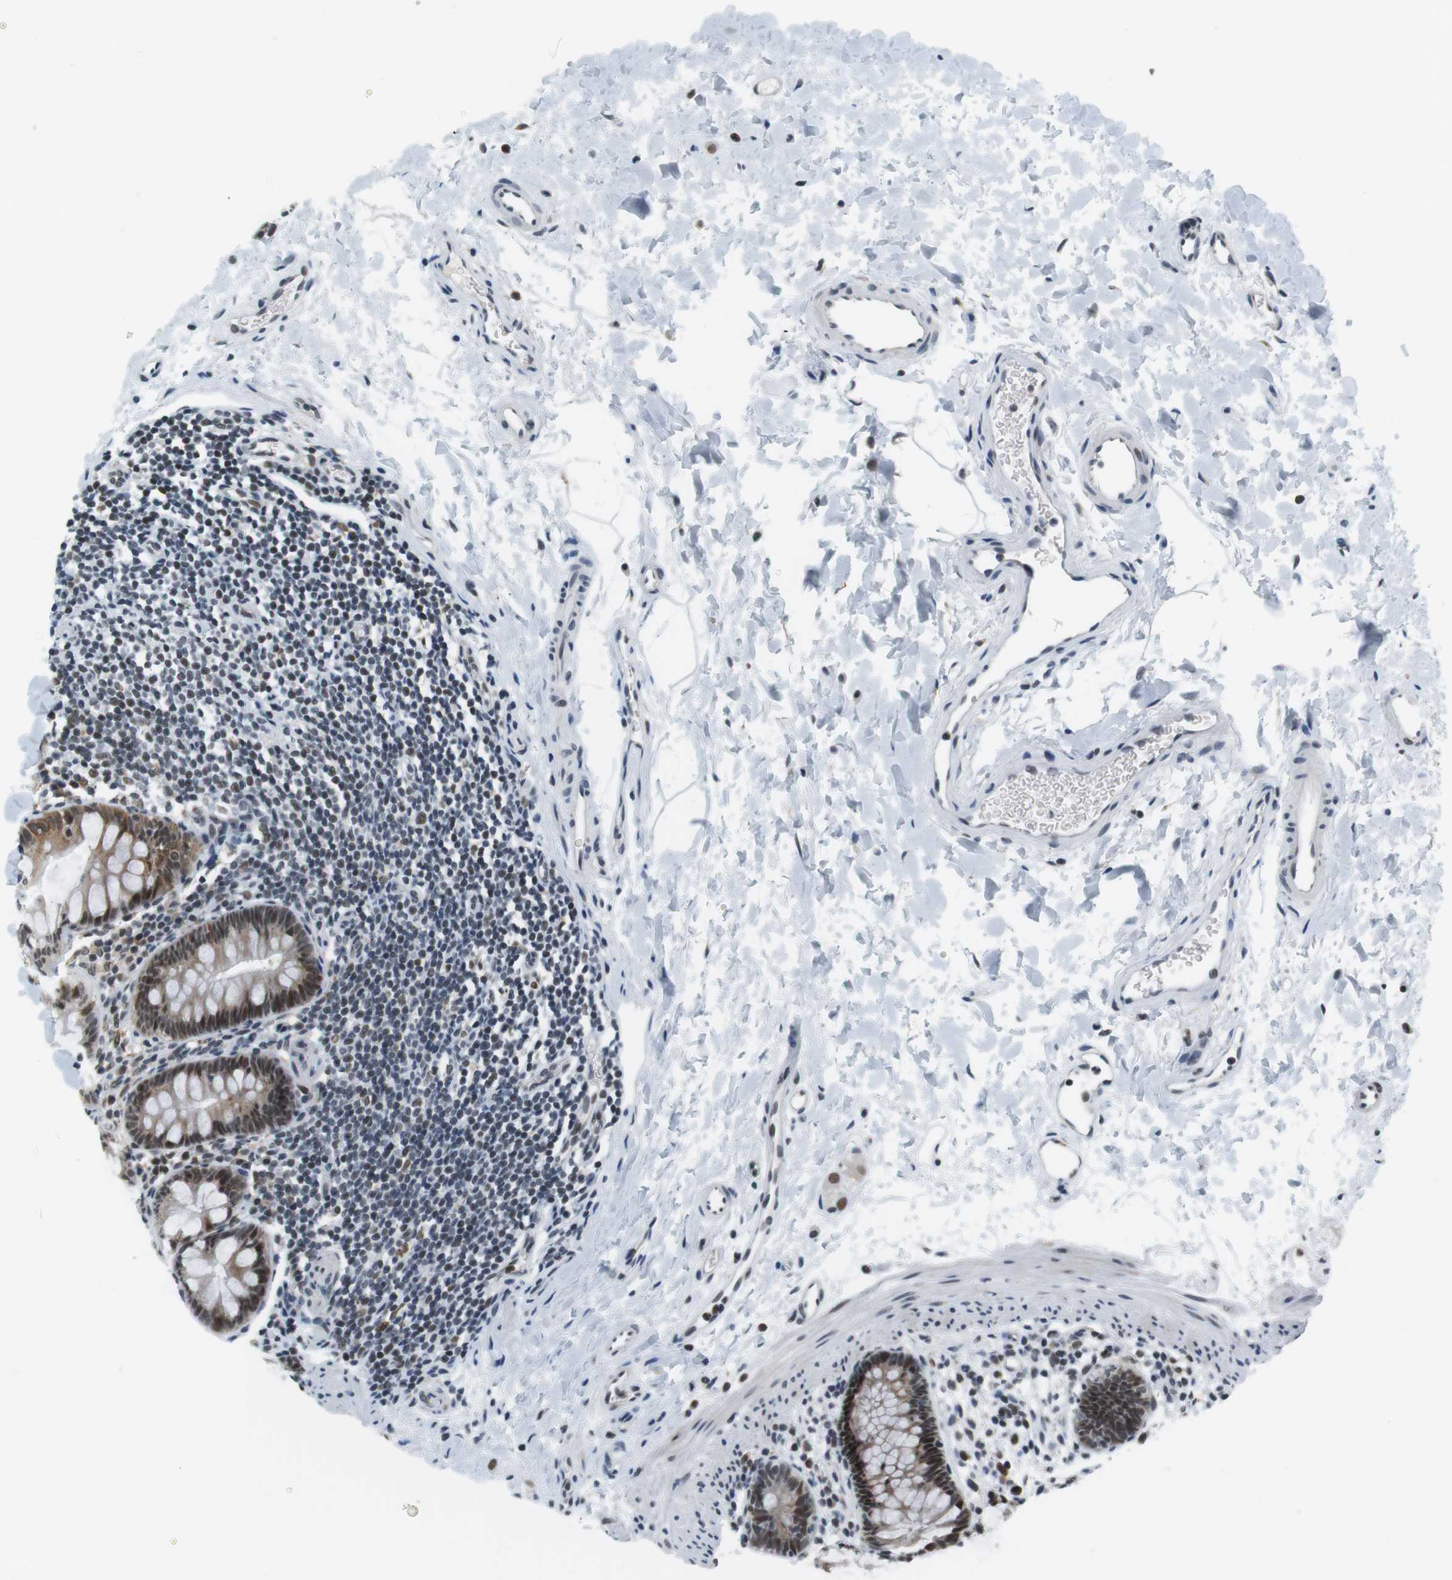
{"staining": {"intensity": "moderate", "quantity": ">75%", "location": "cytoplasmic/membranous,nuclear"}, "tissue": "rectum", "cell_type": "Glandular cells", "image_type": "normal", "snomed": [{"axis": "morphology", "description": "Normal tissue, NOS"}, {"axis": "topography", "description": "Rectum"}], "caption": "The immunohistochemical stain labels moderate cytoplasmic/membranous,nuclear expression in glandular cells of benign rectum. (Brightfield microscopy of DAB IHC at high magnification).", "gene": "RNF38", "patient": {"sex": "female", "age": 24}}